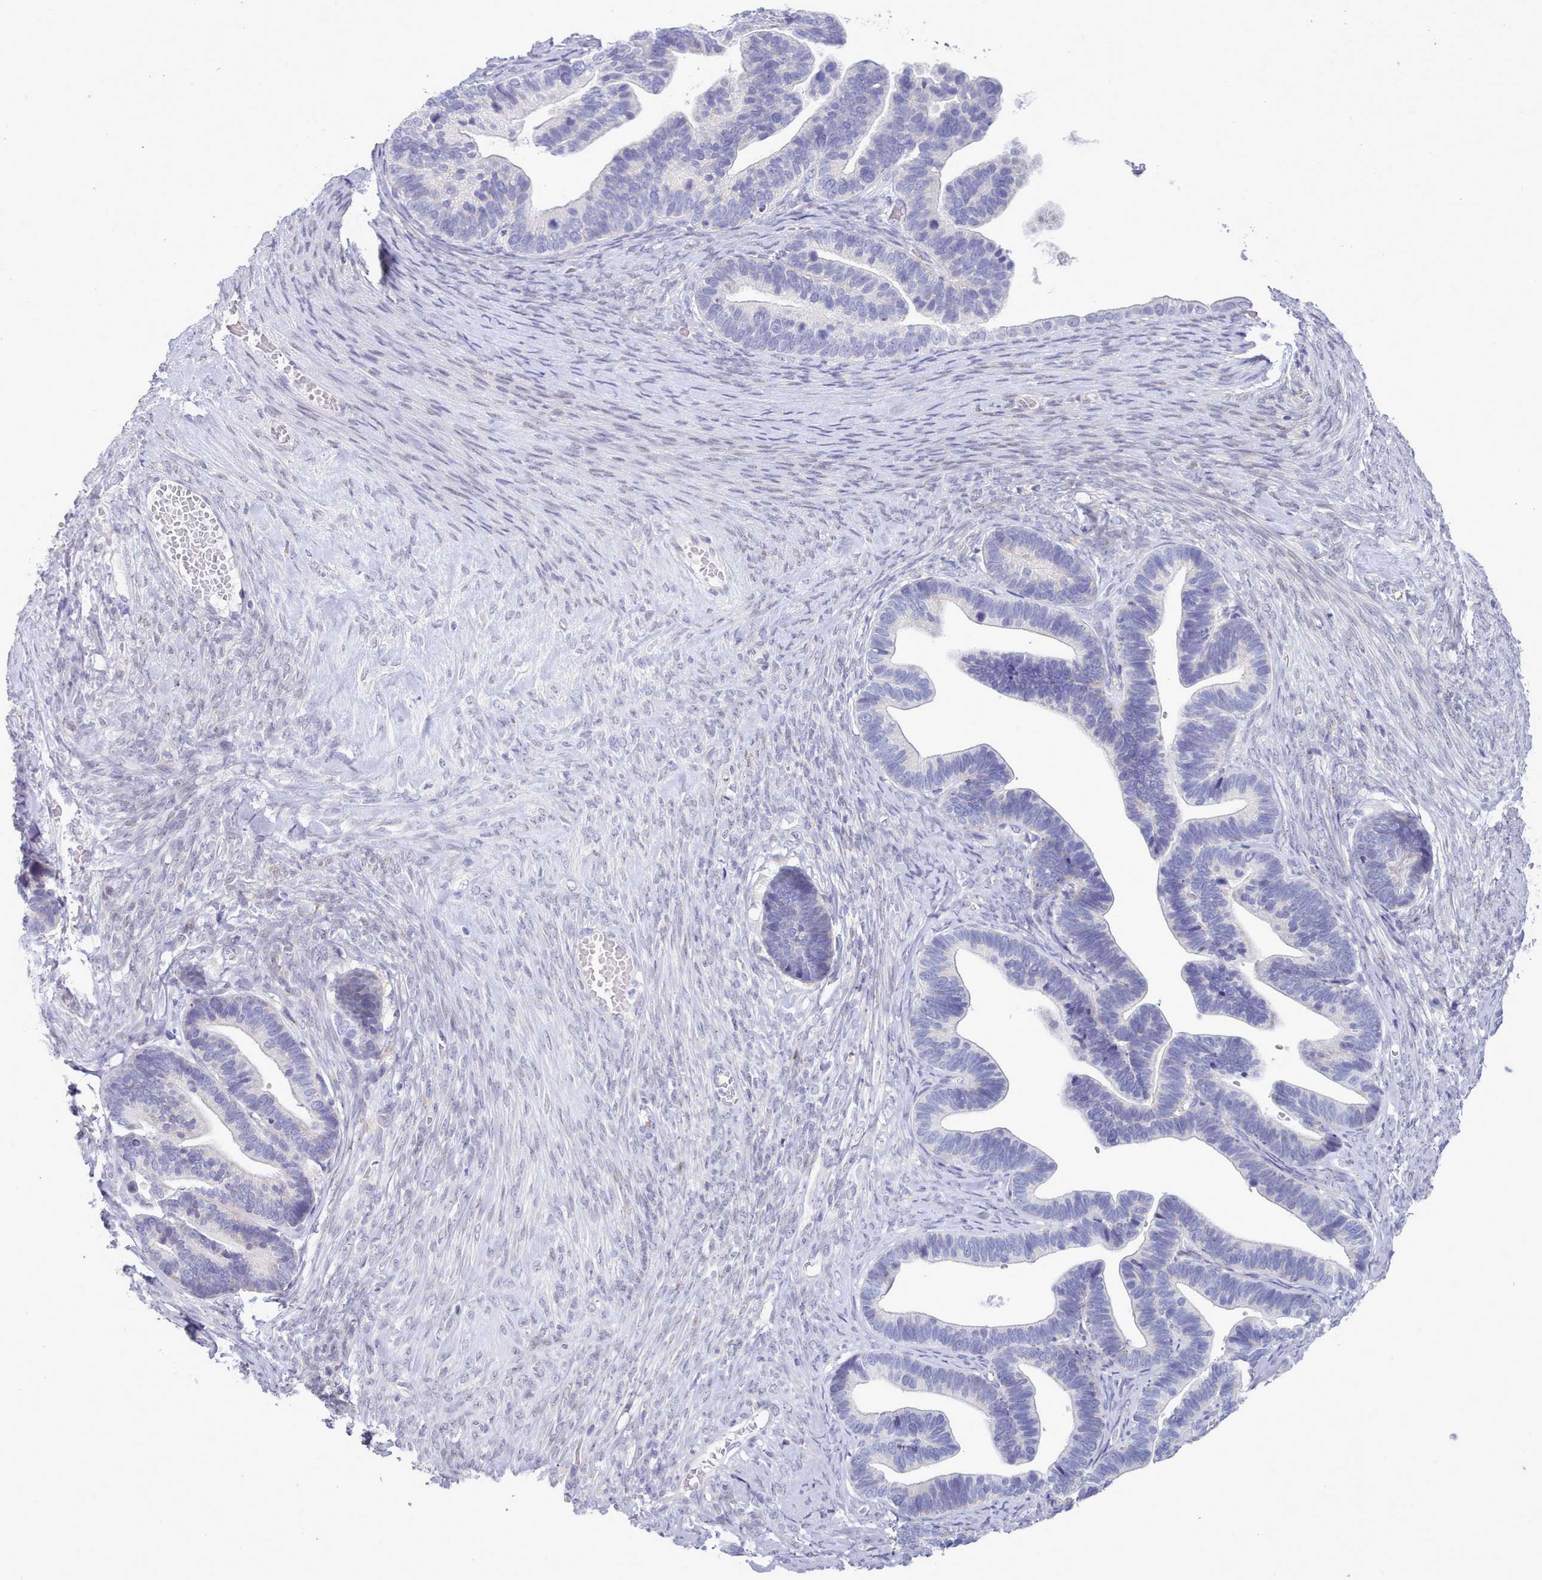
{"staining": {"intensity": "negative", "quantity": "none", "location": "none"}, "tissue": "ovarian cancer", "cell_type": "Tumor cells", "image_type": "cancer", "snomed": [{"axis": "morphology", "description": "Cystadenocarcinoma, serous, NOS"}, {"axis": "topography", "description": "Ovary"}], "caption": "Serous cystadenocarcinoma (ovarian) stained for a protein using immunohistochemistry displays no expression tumor cells.", "gene": "TMEM253", "patient": {"sex": "female", "age": 56}}